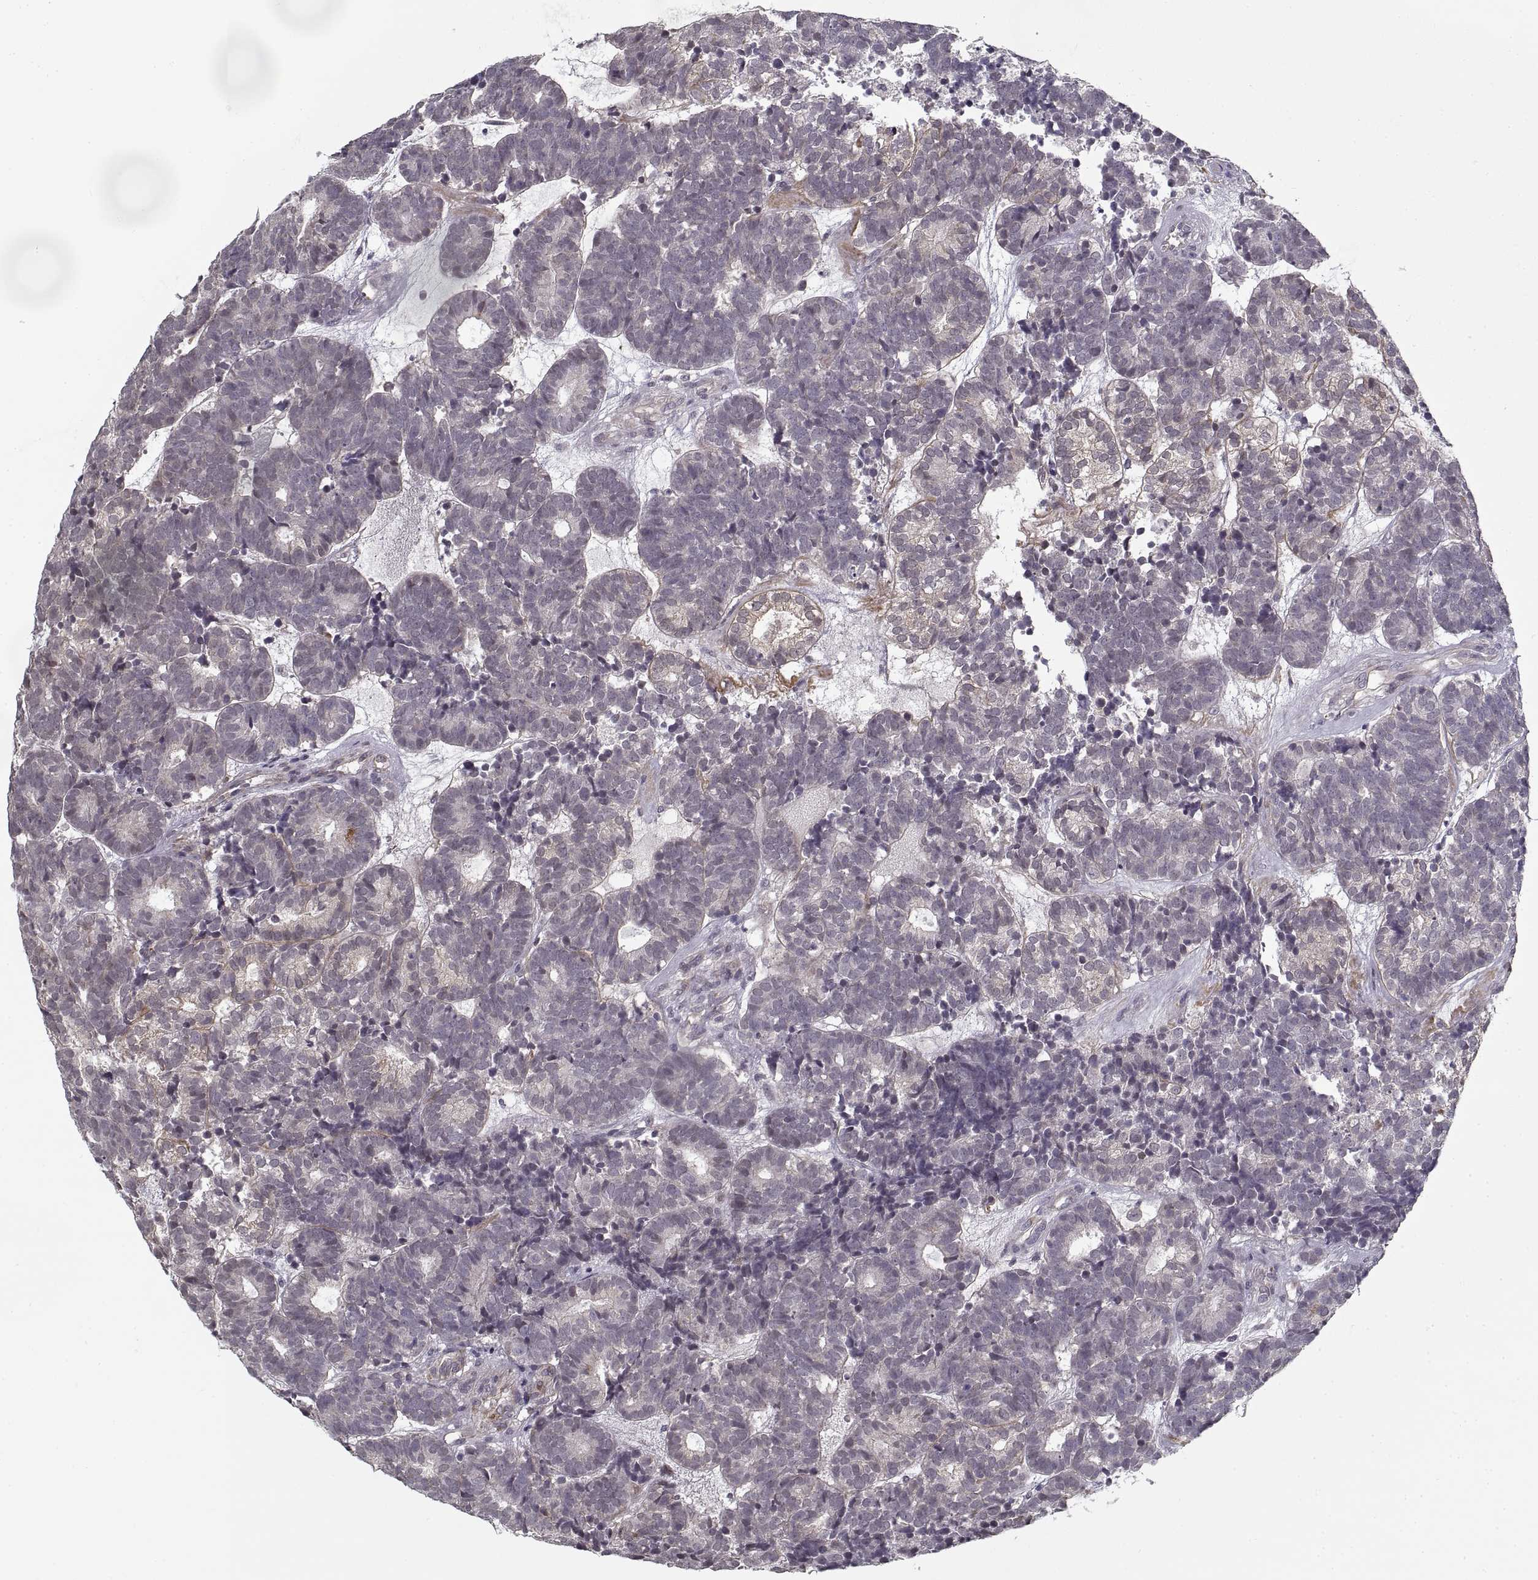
{"staining": {"intensity": "negative", "quantity": "none", "location": "none"}, "tissue": "head and neck cancer", "cell_type": "Tumor cells", "image_type": "cancer", "snomed": [{"axis": "morphology", "description": "Adenocarcinoma, NOS"}, {"axis": "topography", "description": "Head-Neck"}], "caption": "DAB (3,3'-diaminobenzidine) immunohistochemical staining of human head and neck cancer displays no significant expression in tumor cells.", "gene": "LAMB2", "patient": {"sex": "female", "age": 81}}